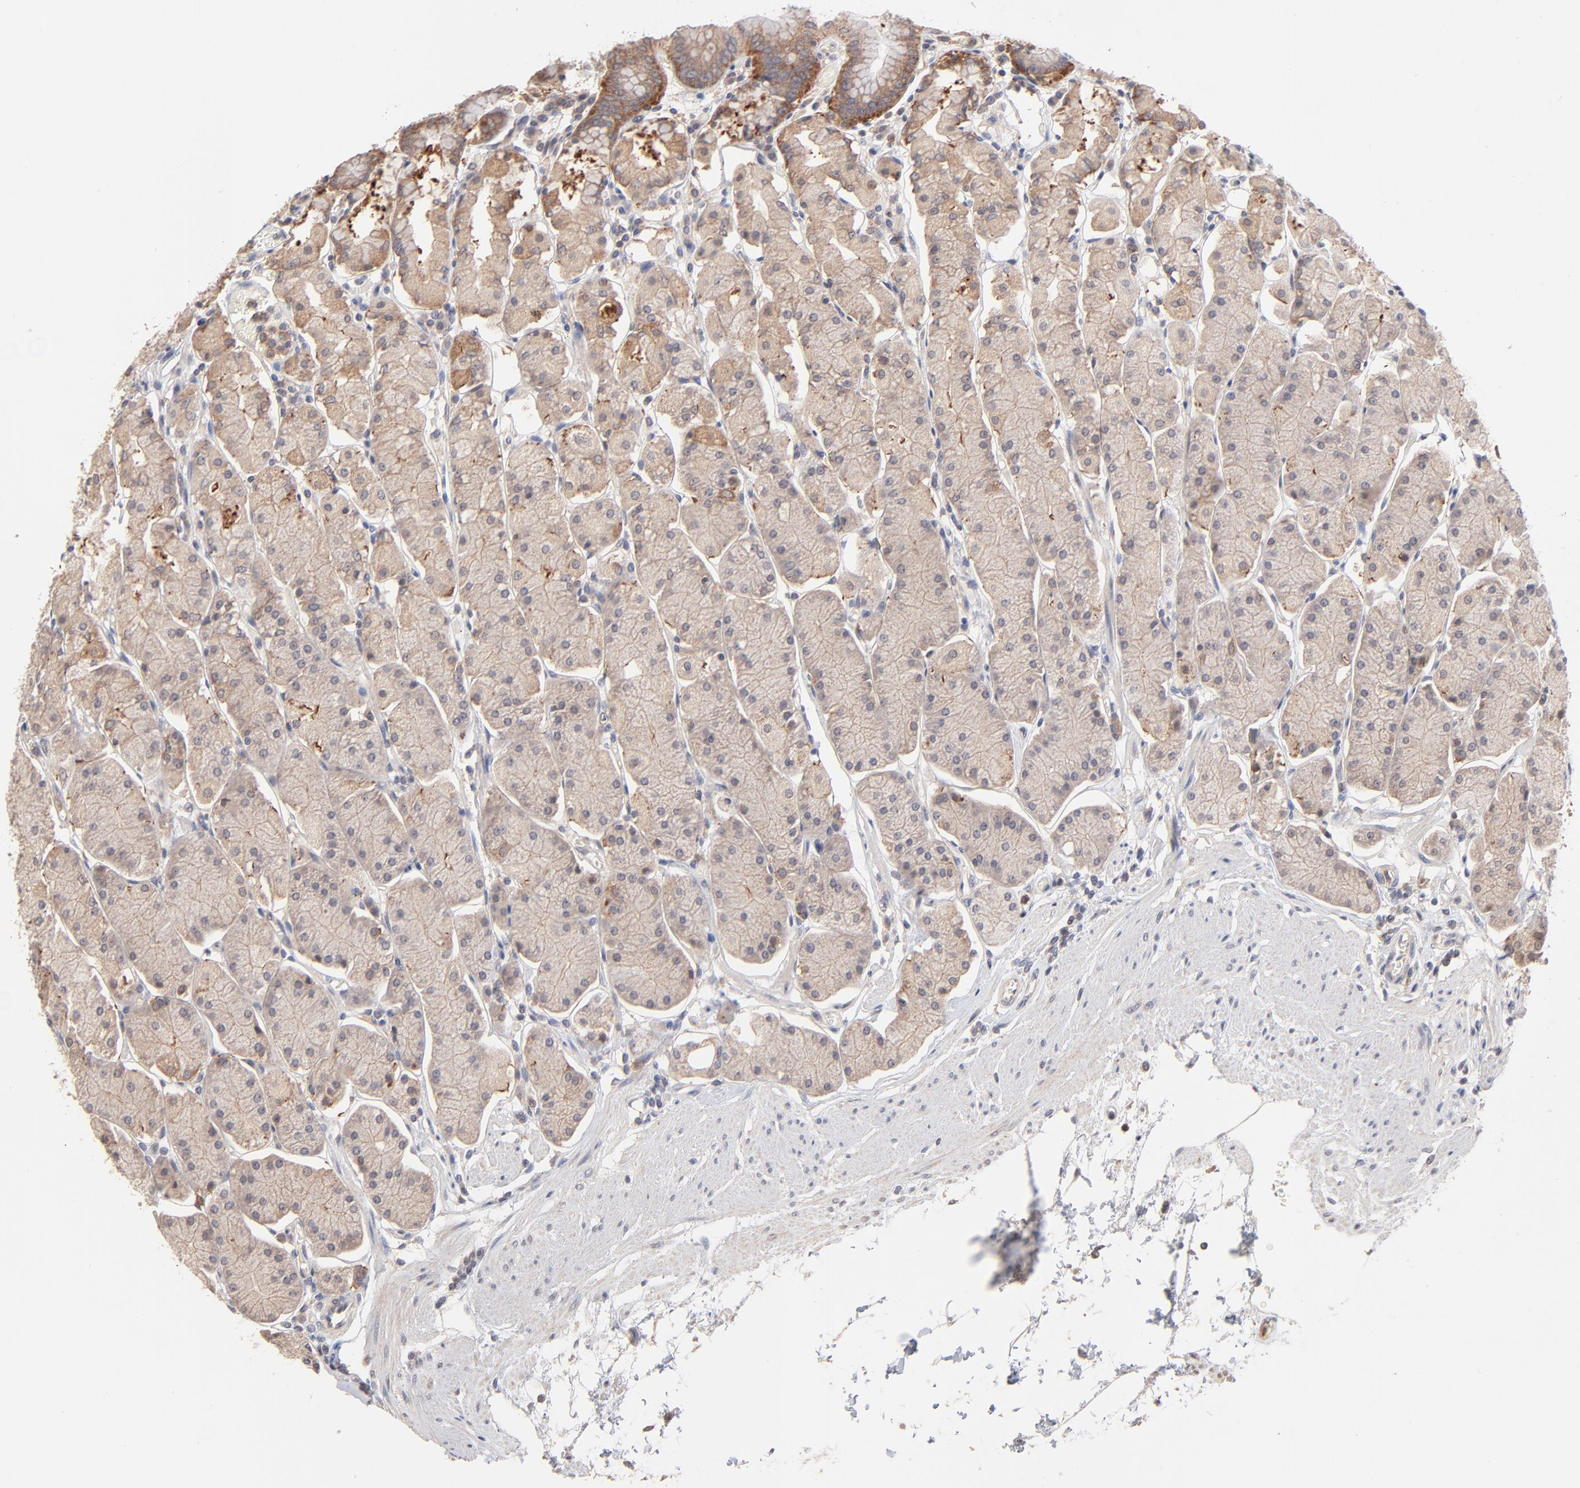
{"staining": {"intensity": "moderate", "quantity": ">75%", "location": "cytoplasmic/membranous"}, "tissue": "stomach", "cell_type": "Glandular cells", "image_type": "normal", "snomed": [{"axis": "morphology", "description": "Normal tissue, NOS"}, {"axis": "topography", "description": "Stomach, upper"}, {"axis": "topography", "description": "Stomach"}], "caption": "An immunohistochemistry histopathology image of normal tissue is shown. Protein staining in brown highlights moderate cytoplasmic/membranous positivity in stomach within glandular cells.", "gene": "IVNS1ABP", "patient": {"sex": "male", "age": 76}}